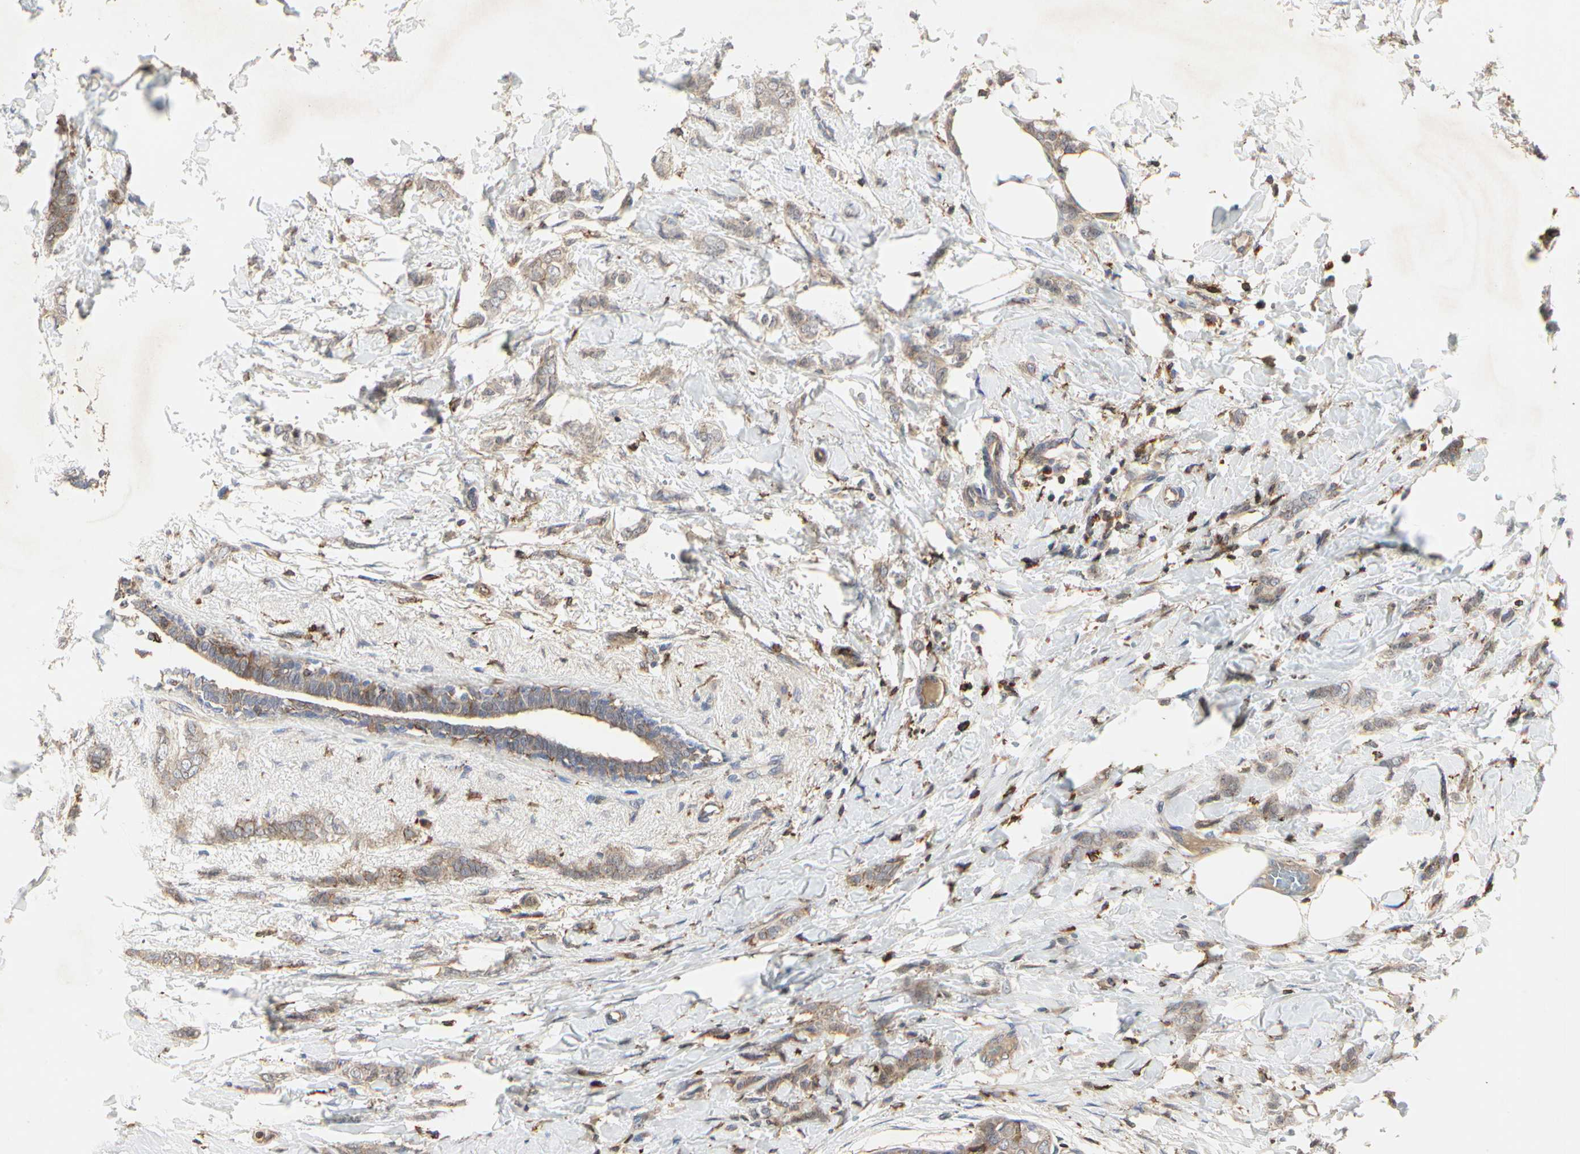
{"staining": {"intensity": "weak", "quantity": ">75%", "location": "cytoplasmic/membranous"}, "tissue": "breast cancer", "cell_type": "Tumor cells", "image_type": "cancer", "snomed": [{"axis": "morphology", "description": "Lobular carcinoma, in situ"}, {"axis": "morphology", "description": "Lobular carcinoma"}, {"axis": "topography", "description": "Breast"}], "caption": "Protein staining of breast cancer tissue reveals weak cytoplasmic/membranous staining in approximately >75% of tumor cells. Immunohistochemistry (ihc) stains the protein in brown and the nuclei are stained blue.", "gene": "NAPG", "patient": {"sex": "female", "age": 41}}